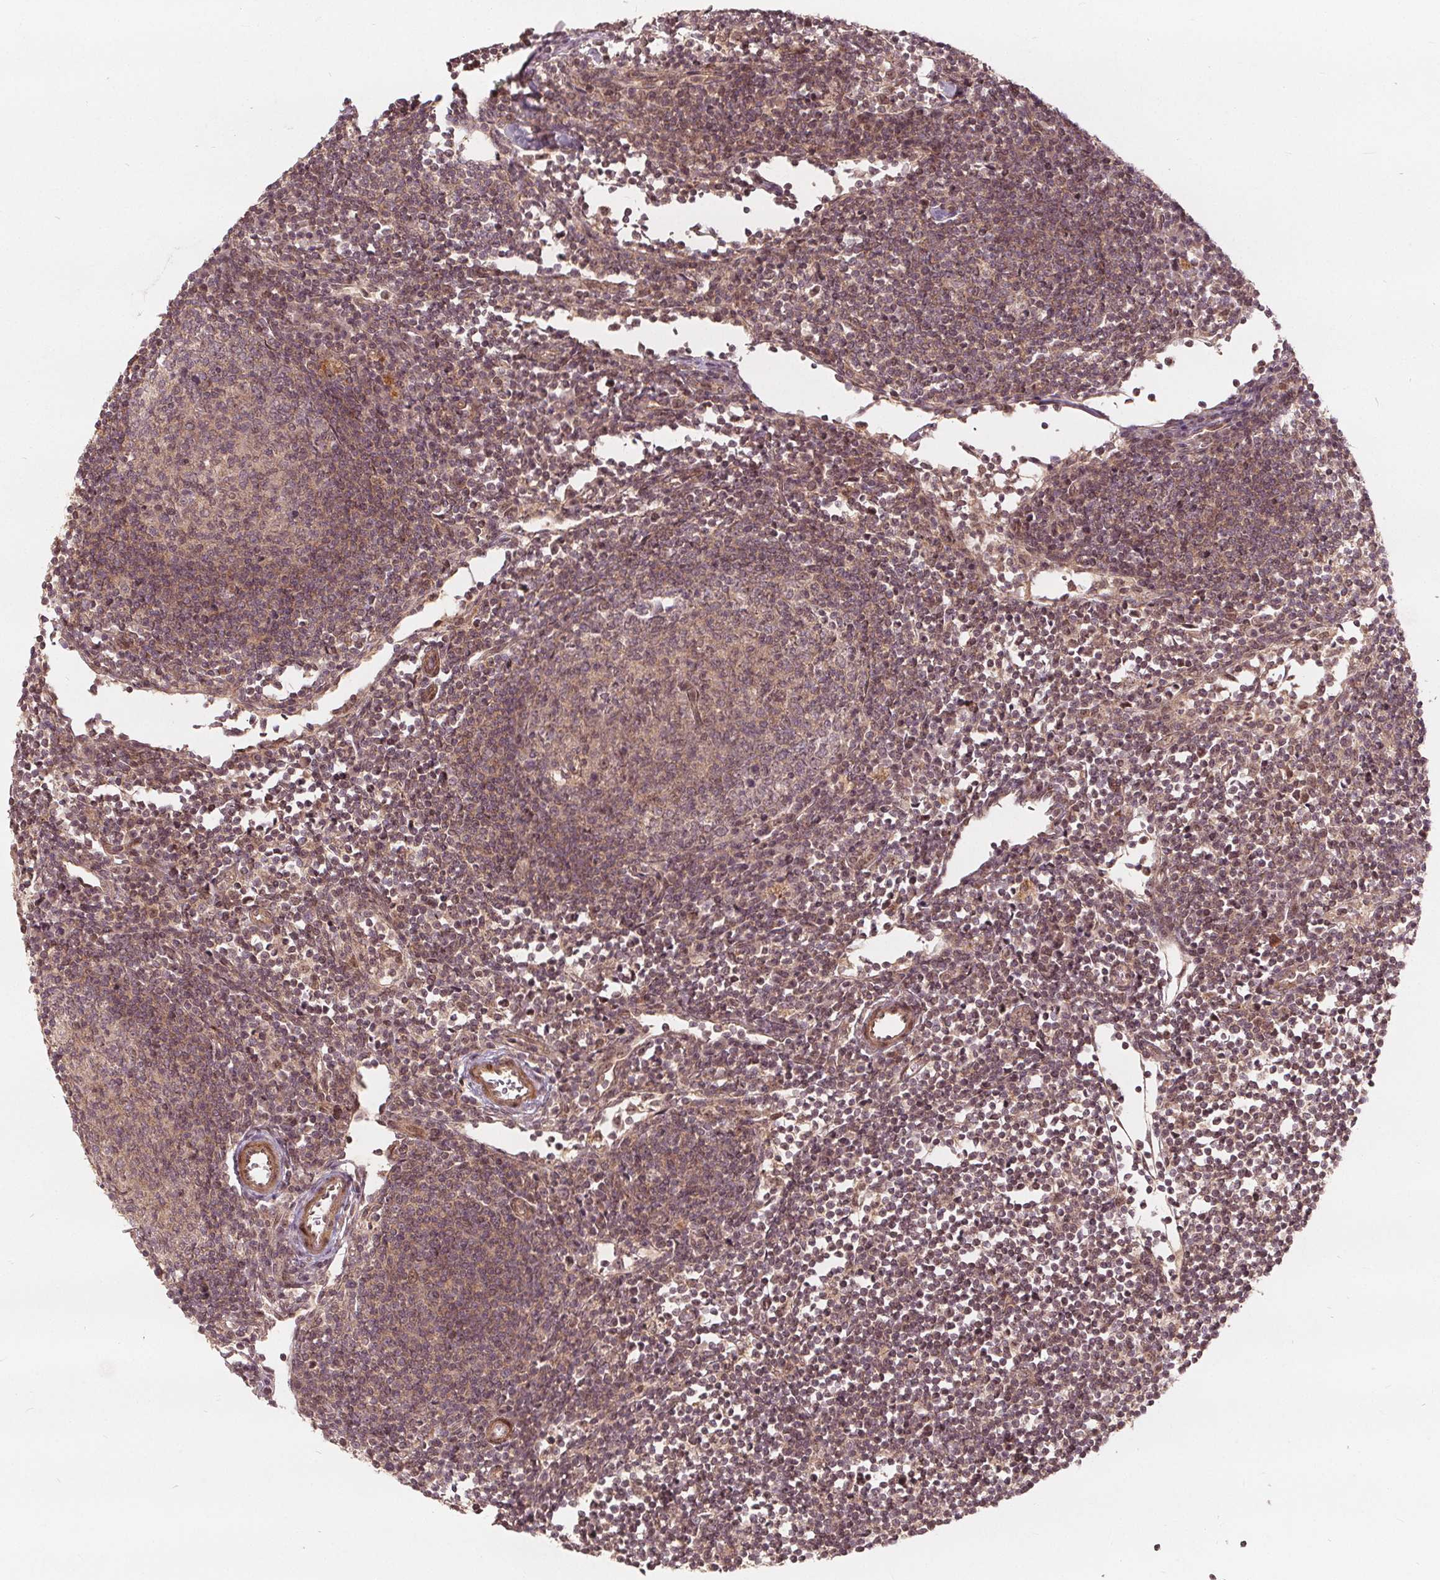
{"staining": {"intensity": "moderate", "quantity": ">75%", "location": "cytoplasmic/membranous,nuclear"}, "tissue": "lymph node", "cell_type": "Germinal center cells", "image_type": "normal", "snomed": [{"axis": "morphology", "description": "Normal tissue, NOS"}, {"axis": "topography", "description": "Lymph node"}], "caption": "Immunohistochemical staining of normal human lymph node exhibits >75% levels of moderate cytoplasmic/membranous,nuclear protein positivity in approximately >75% of germinal center cells. Using DAB (3,3'-diaminobenzidine) (brown) and hematoxylin (blue) stains, captured at high magnification using brightfield microscopy.", "gene": "PPP1CB", "patient": {"sex": "male", "age": 67}}